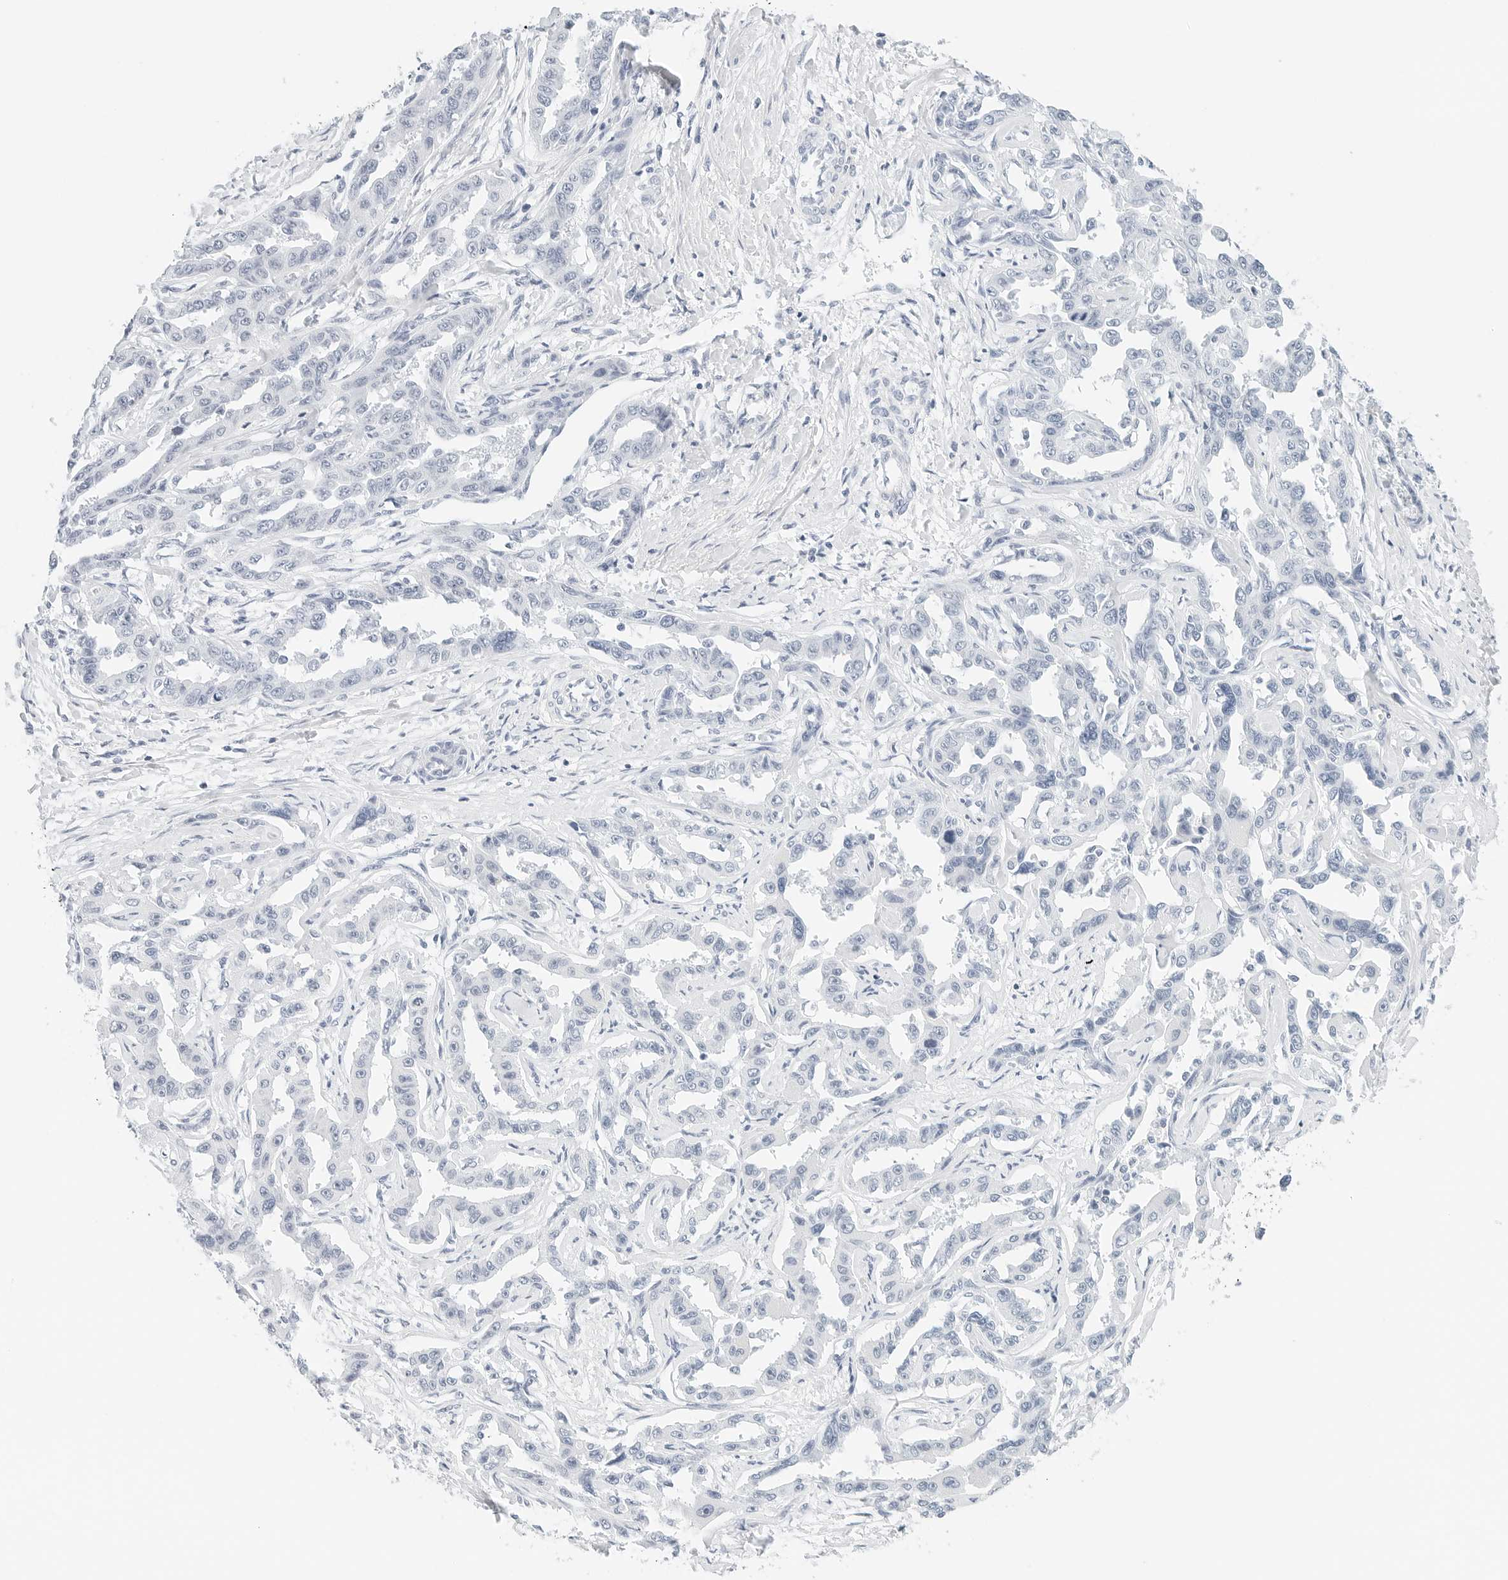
{"staining": {"intensity": "negative", "quantity": "none", "location": "none"}, "tissue": "liver cancer", "cell_type": "Tumor cells", "image_type": "cancer", "snomed": [{"axis": "morphology", "description": "Cholangiocarcinoma"}, {"axis": "topography", "description": "Liver"}], "caption": "Immunohistochemical staining of cholangiocarcinoma (liver) displays no significant positivity in tumor cells.", "gene": "CD22", "patient": {"sex": "male", "age": 59}}